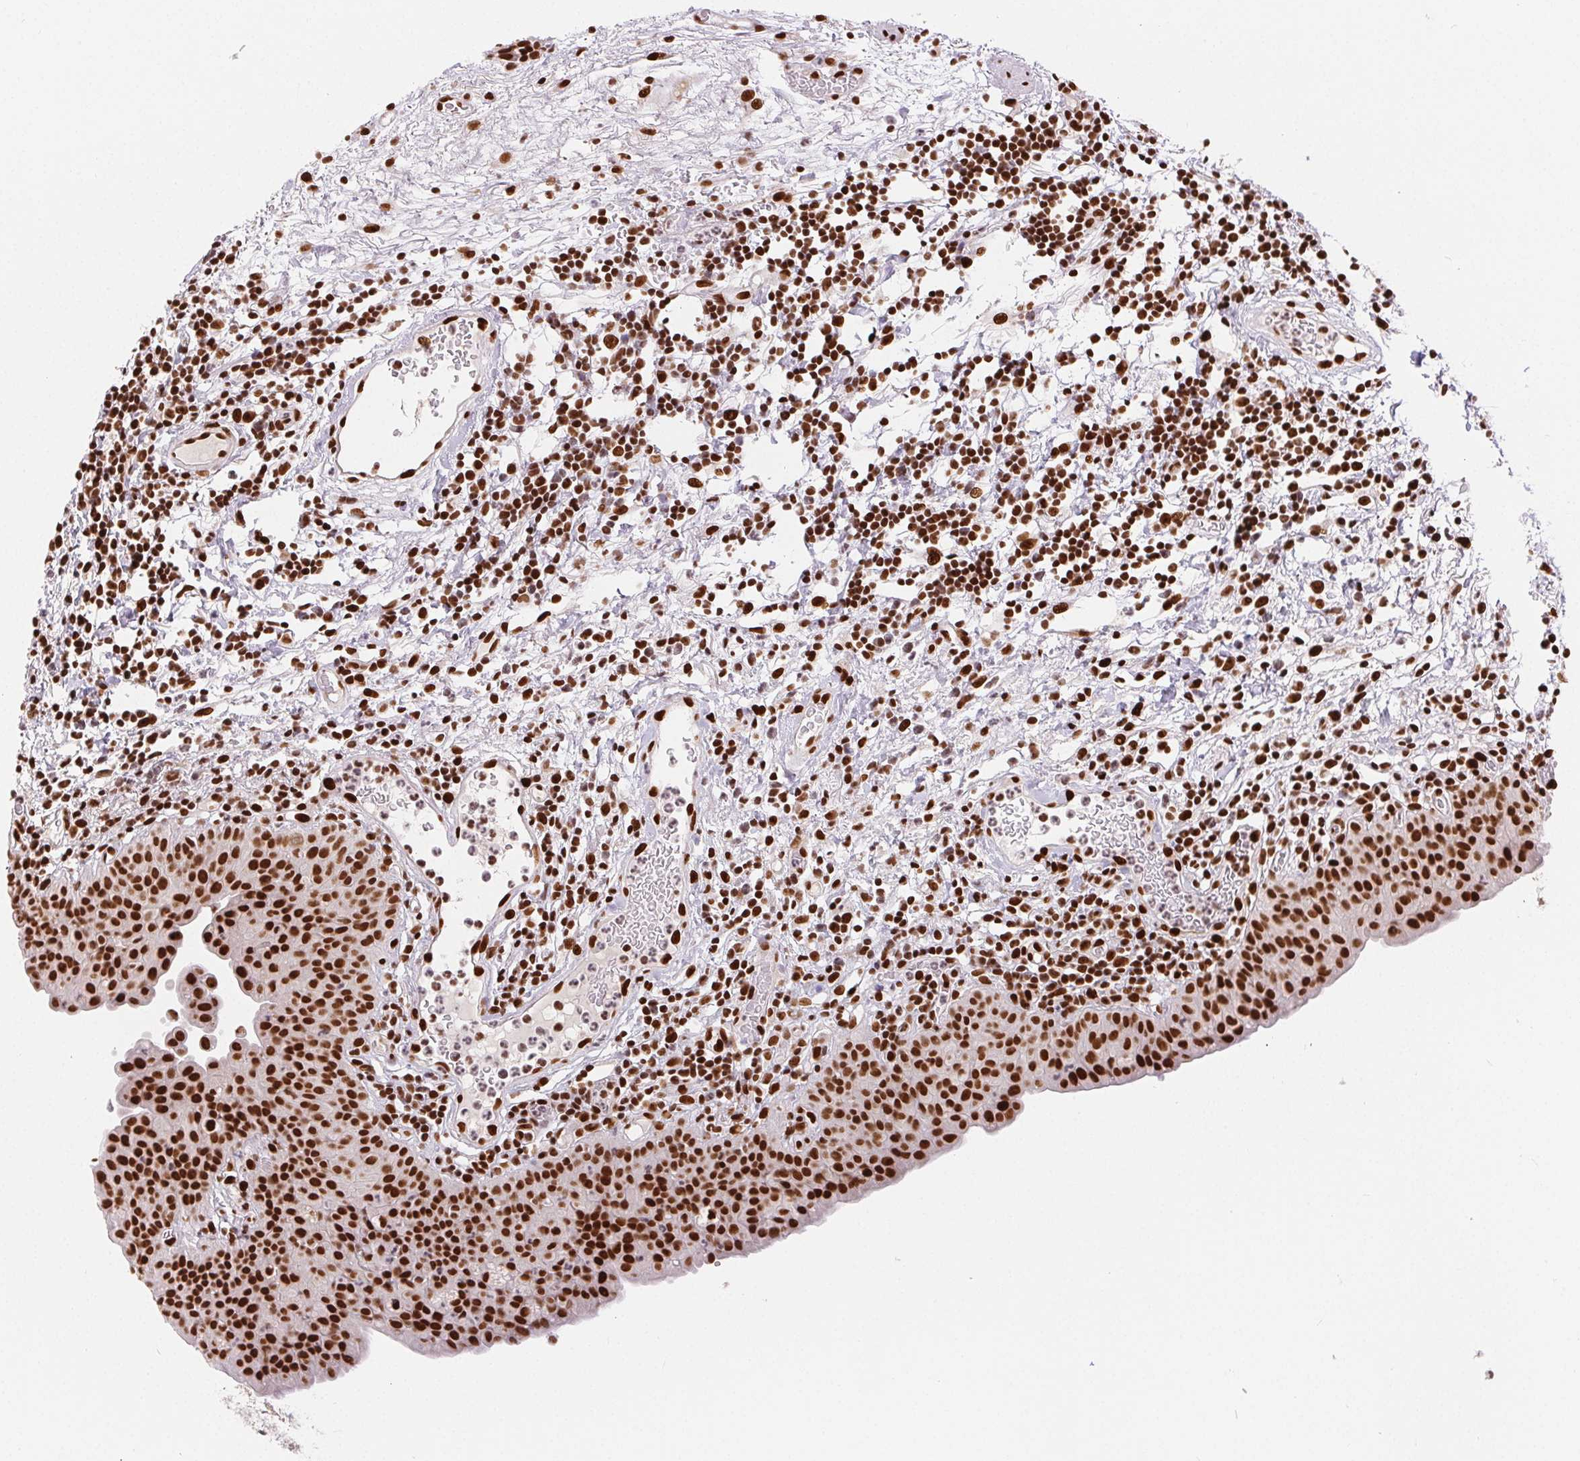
{"staining": {"intensity": "strong", "quantity": ">75%", "location": "nuclear"}, "tissue": "urinary bladder", "cell_type": "Urothelial cells", "image_type": "normal", "snomed": [{"axis": "morphology", "description": "Normal tissue, NOS"}, {"axis": "morphology", "description": "Inflammation, NOS"}, {"axis": "topography", "description": "Urinary bladder"}], "caption": "Immunohistochemistry (IHC) staining of benign urinary bladder, which shows high levels of strong nuclear staining in approximately >75% of urothelial cells indicating strong nuclear protein positivity. The staining was performed using DAB (3,3'-diaminobenzidine) (brown) for protein detection and nuclei were counterstained in hematoxylin (blue).", "gene": "ZNF80", "patient": {"sex": "male", "age": 57}}